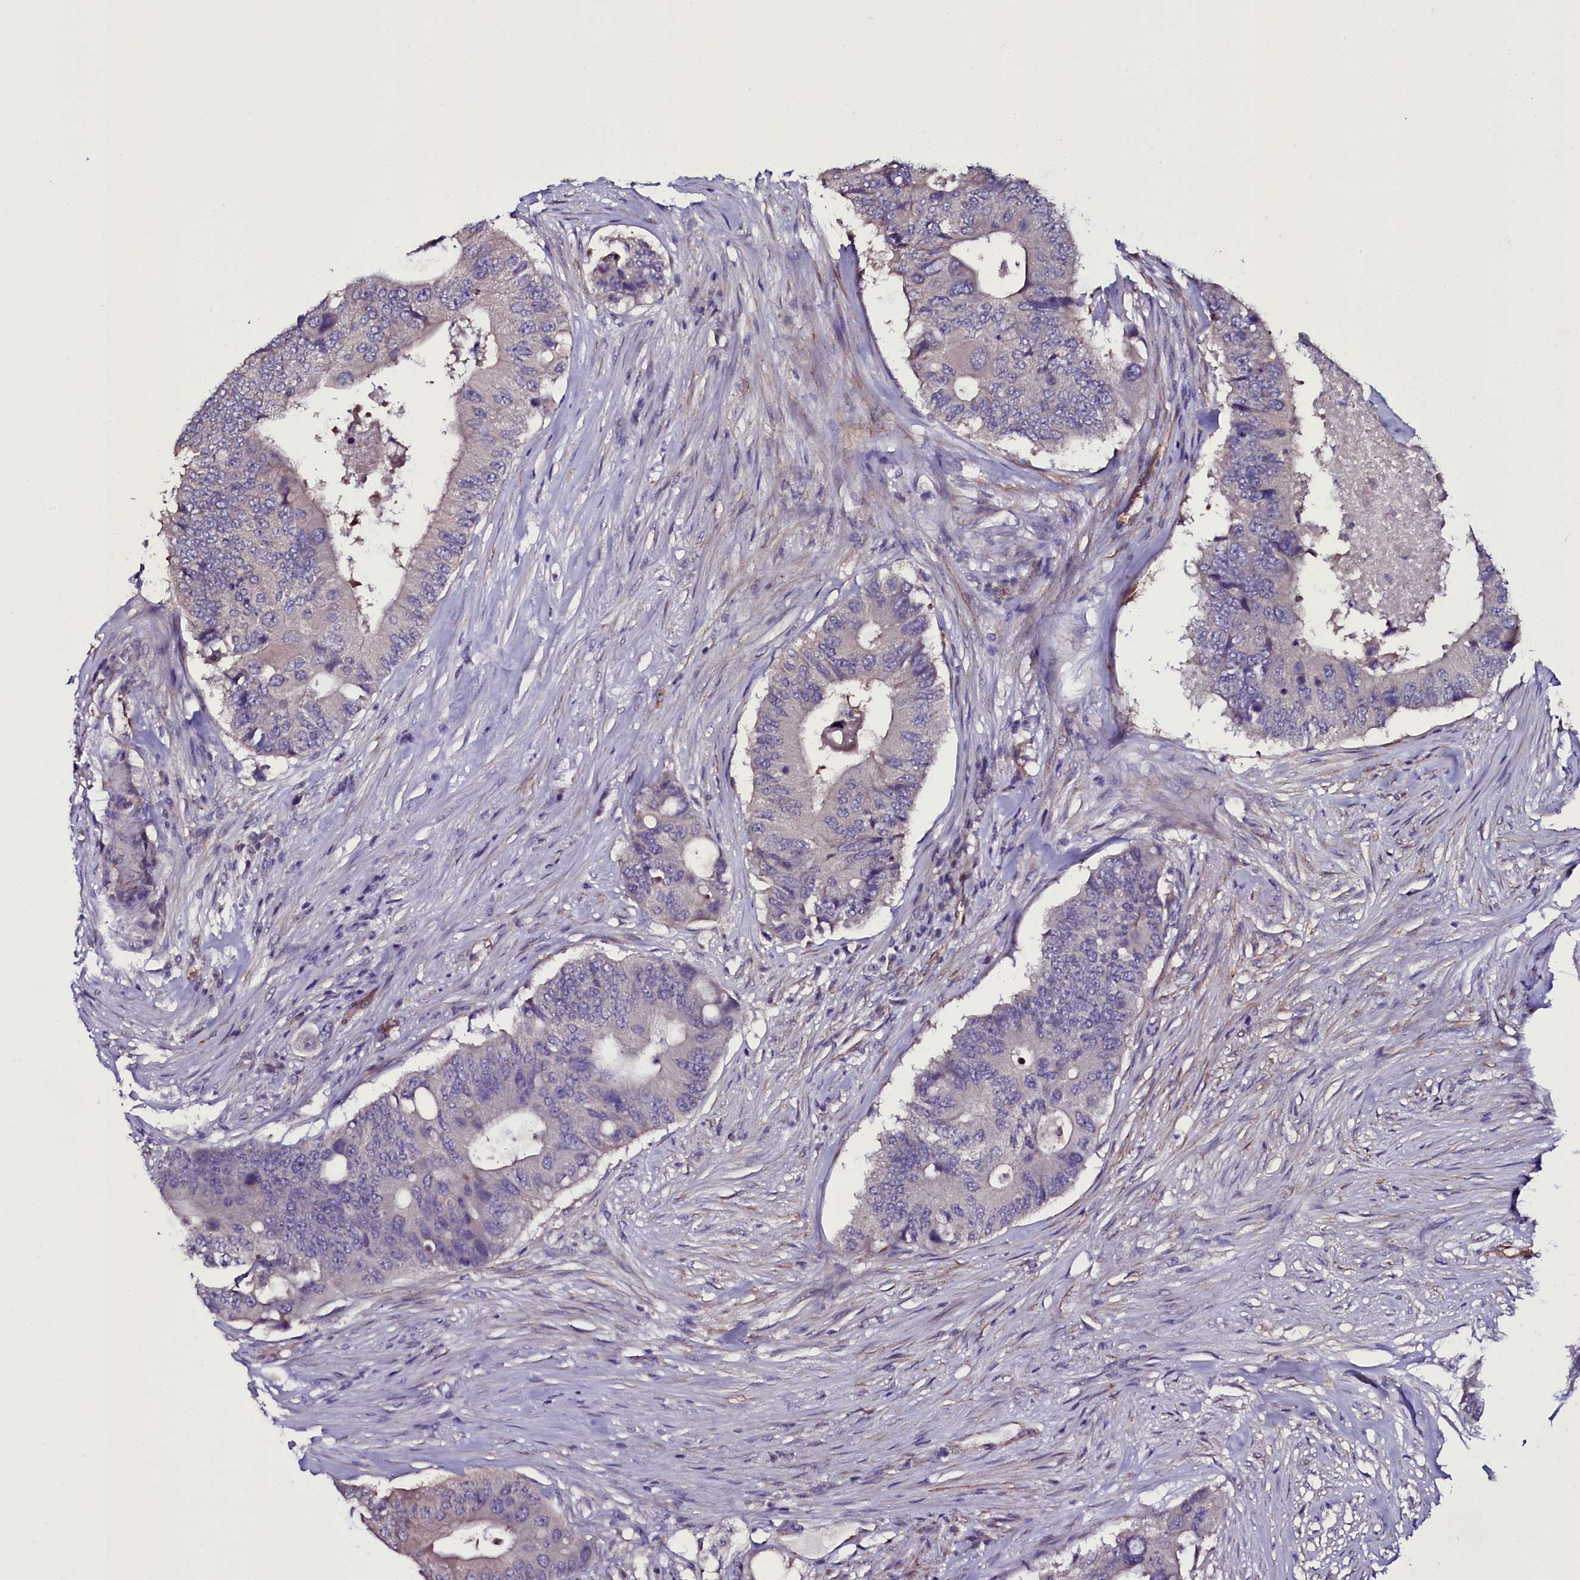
{"staining": {"intensity": "negative", "quantity": "none", "location": "none"}, "tissue": "colorectal cancer", "cell_type": "Tumor cells", "image_type": "cancer", "snomed": [{"axis": "morphology", "description": "Adenocarcinoma, NOS"}, {"axis": "topography", "description": "Colon"}], "caption": "Immunohistochemistry (IHC) of human adenocarcinoma (colorectal) shows no expression in tumor cells. (Brightfield microscopy of DAB (3,3'-diaminobenzidine) immunohistochemistry at high magnification).", "gene": "MEX3C", "patient": {"sex": "male", "age": 71}}